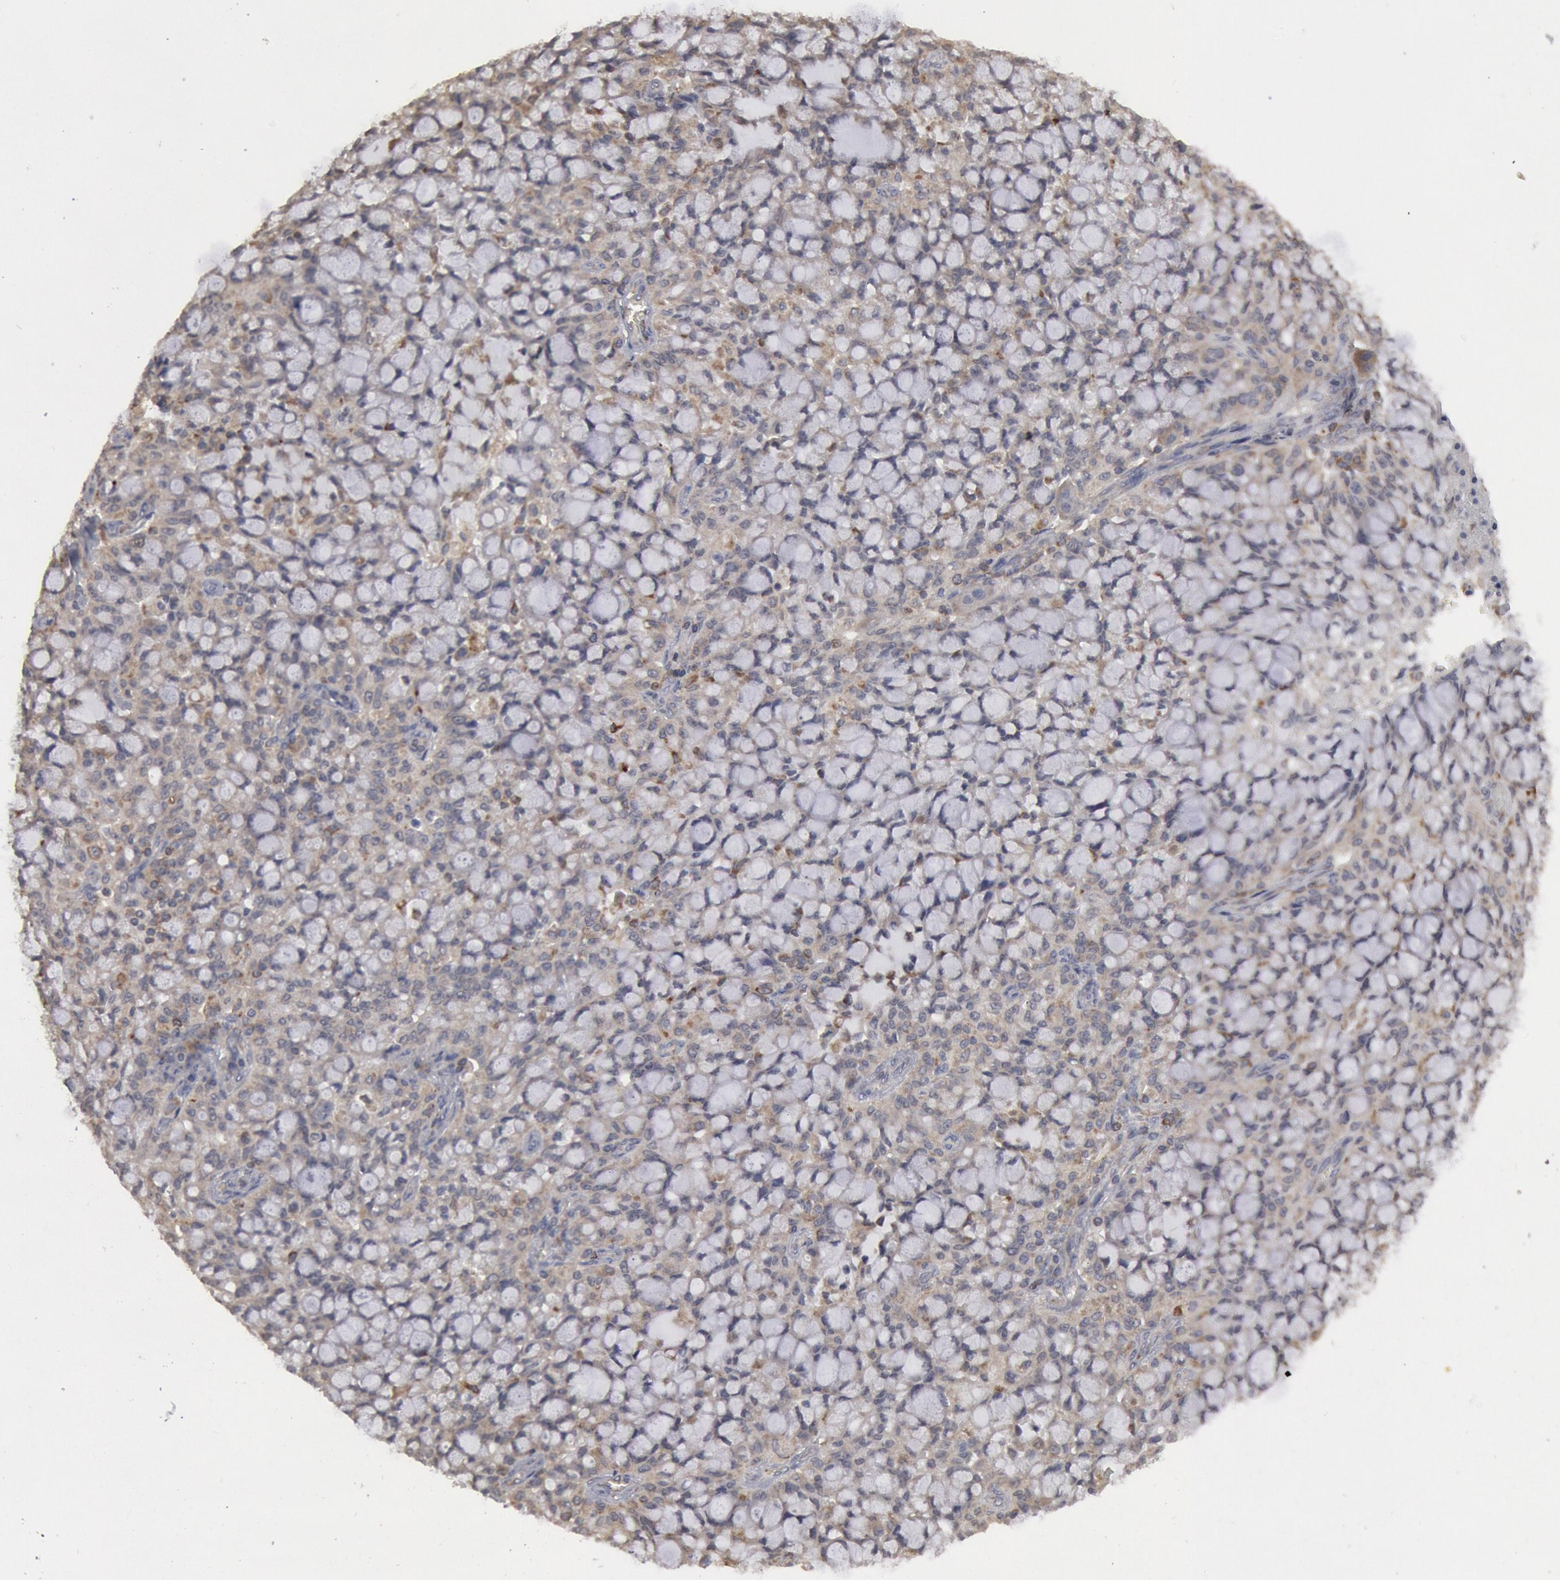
{"staining": {"intensity": "negative", "quantity": "none", "location": "none"}, "tissue": "lung cancer", "cell_type": "Tumor cells", "image_type": "cancer", "snomed": [{"axis": "morphology", "description": "Adenocarcinoma, NOS"}, {"axis": "topography", "description": "Lung"}], "caption": "A high-resolution image shows immunohistochemistry (IHC) staining of lung cancer, which displays no significant staining in tumor cells.", "gene": "OSBPL8", "patient": {"sex": "female", "age": 44}}